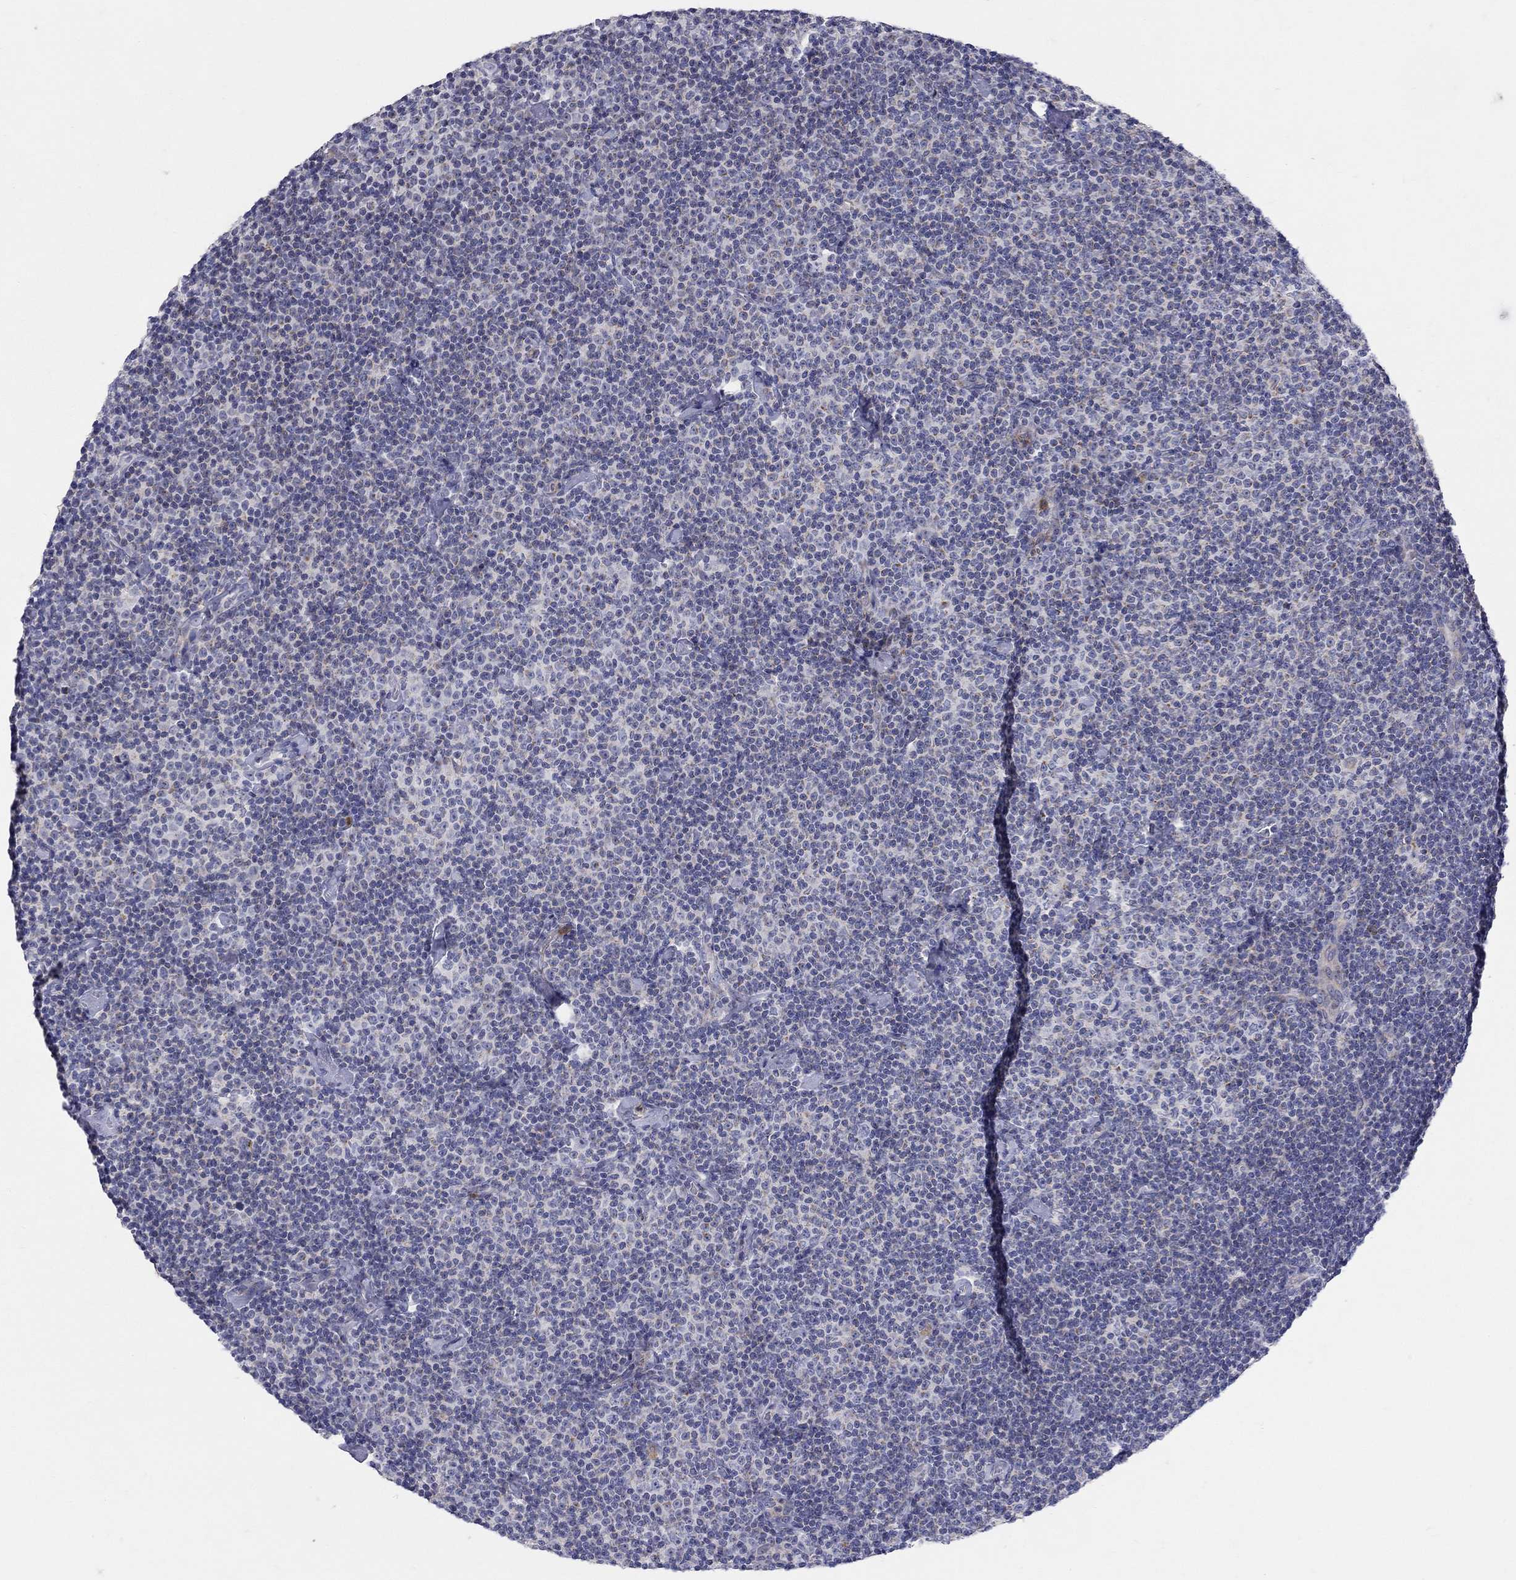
{"staining": {"intensity": "negative", "quantity": "none", "location": "none"}, "tissue": "lymphoma", "cell_type": "Tumor cells", "image_type": "cancer", "snomed": [{"axis": "morphology", "description": "Malignant lymphoma, non-Hodgkin's type, Low grade"}, {"axis": "topography", "description": "Lymph node"}], "caption": "An image of human low-grade malignant lymphoma, non-Hodgkin's type is negative for staining in tumor cells.", "gene": "HMX2", "patient": {"sex": "male", "age": 81}}